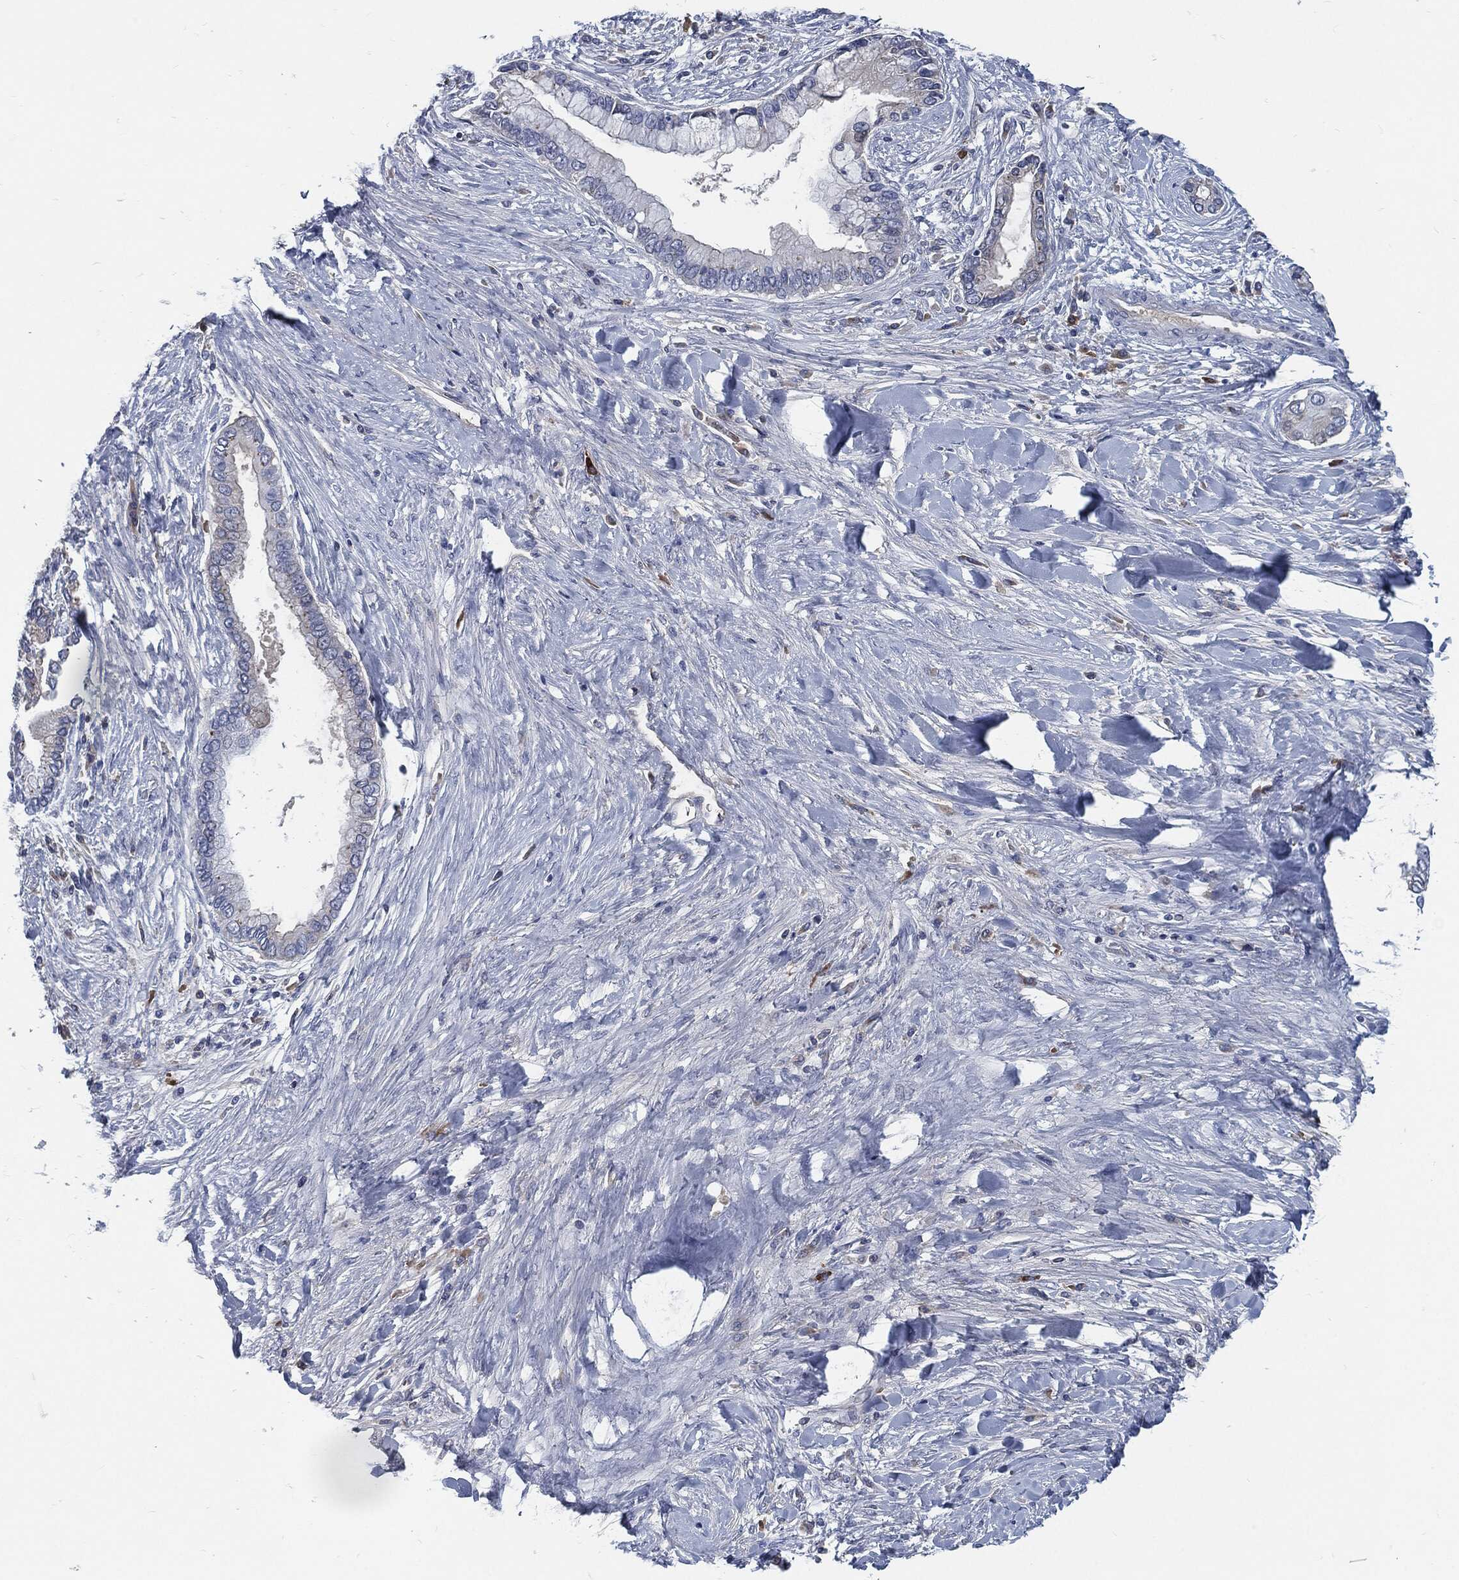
{"staining": {"intensity": "negative", "quantity": "none", "location": "none"}, "tissue": "liver cancer", "cell_type": "Tumor cells", "image_type": "cancer", "snomed": [{"axis": "morphology", "description": "Cholangiocarcinoma"}, {"axis": "topography", "description": "Liver"}], "caption": "This is an IHC photomicrograph of human liver cancer. There is no positivity in tumor cells.", "gene": "MST1", "patient": {"sex": "male", "age": 50}}